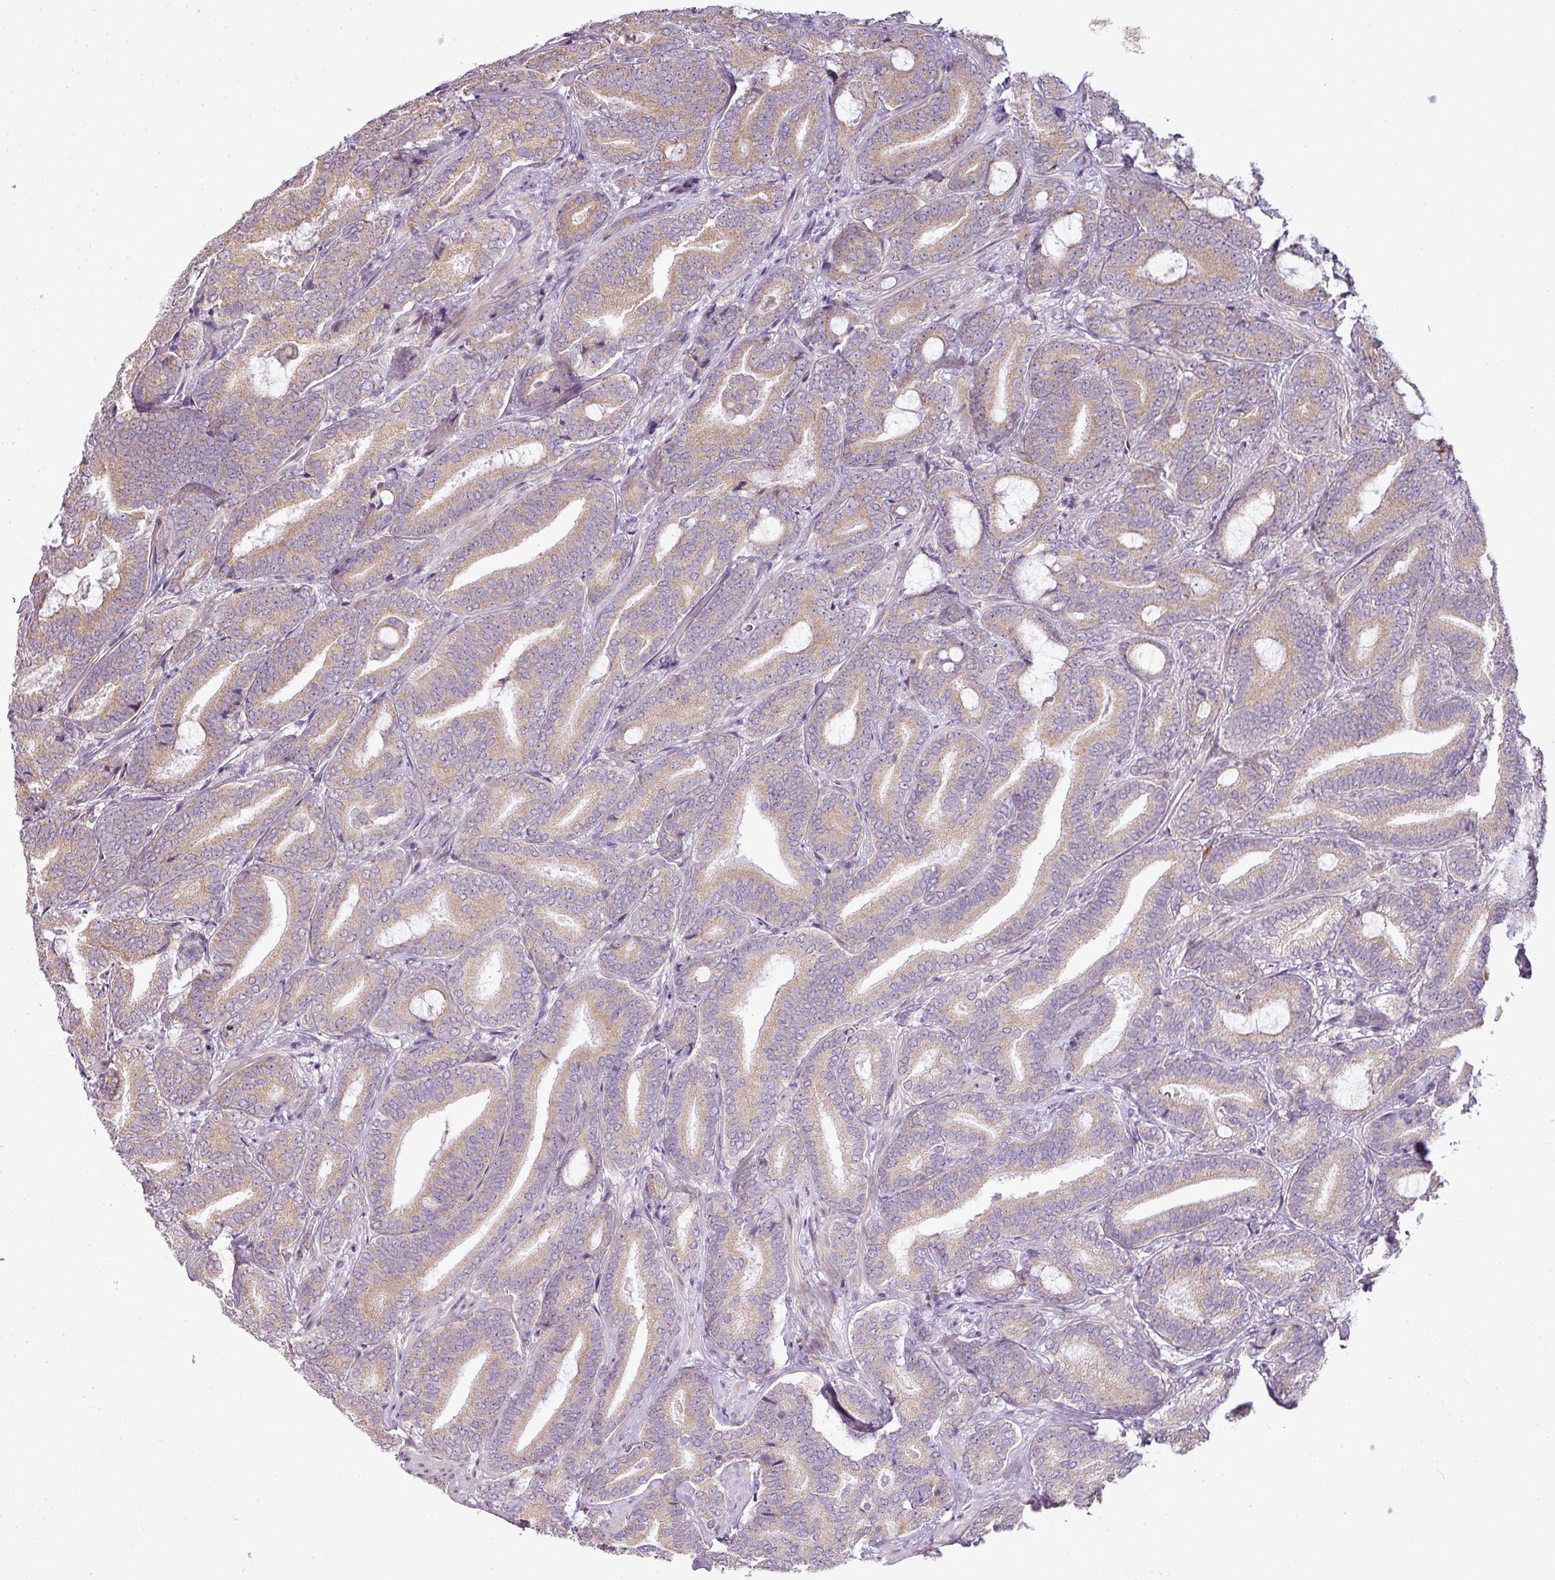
{"staining": {"intensity": "moderate", "quantity": ">75%", "location": "cytoplasmic/membranous"}, "tissue": "prostate cancer", "cell_type": "Tumor cells", "image_type": "cancer", "snomed": [{"axis": "morphology", "description": "Adenocarcinoma, Low grade"}, {"axis": "topography", "description": "Prostate and seminal vesicle, NOS"}], "caption": "Human adenocarcinoma (low-grade) (prostate) stained with a protein marker exhibits moderate staining in tumor cells.", "gene": "LY75", "patient": {"sex": "male", "age": 61}}